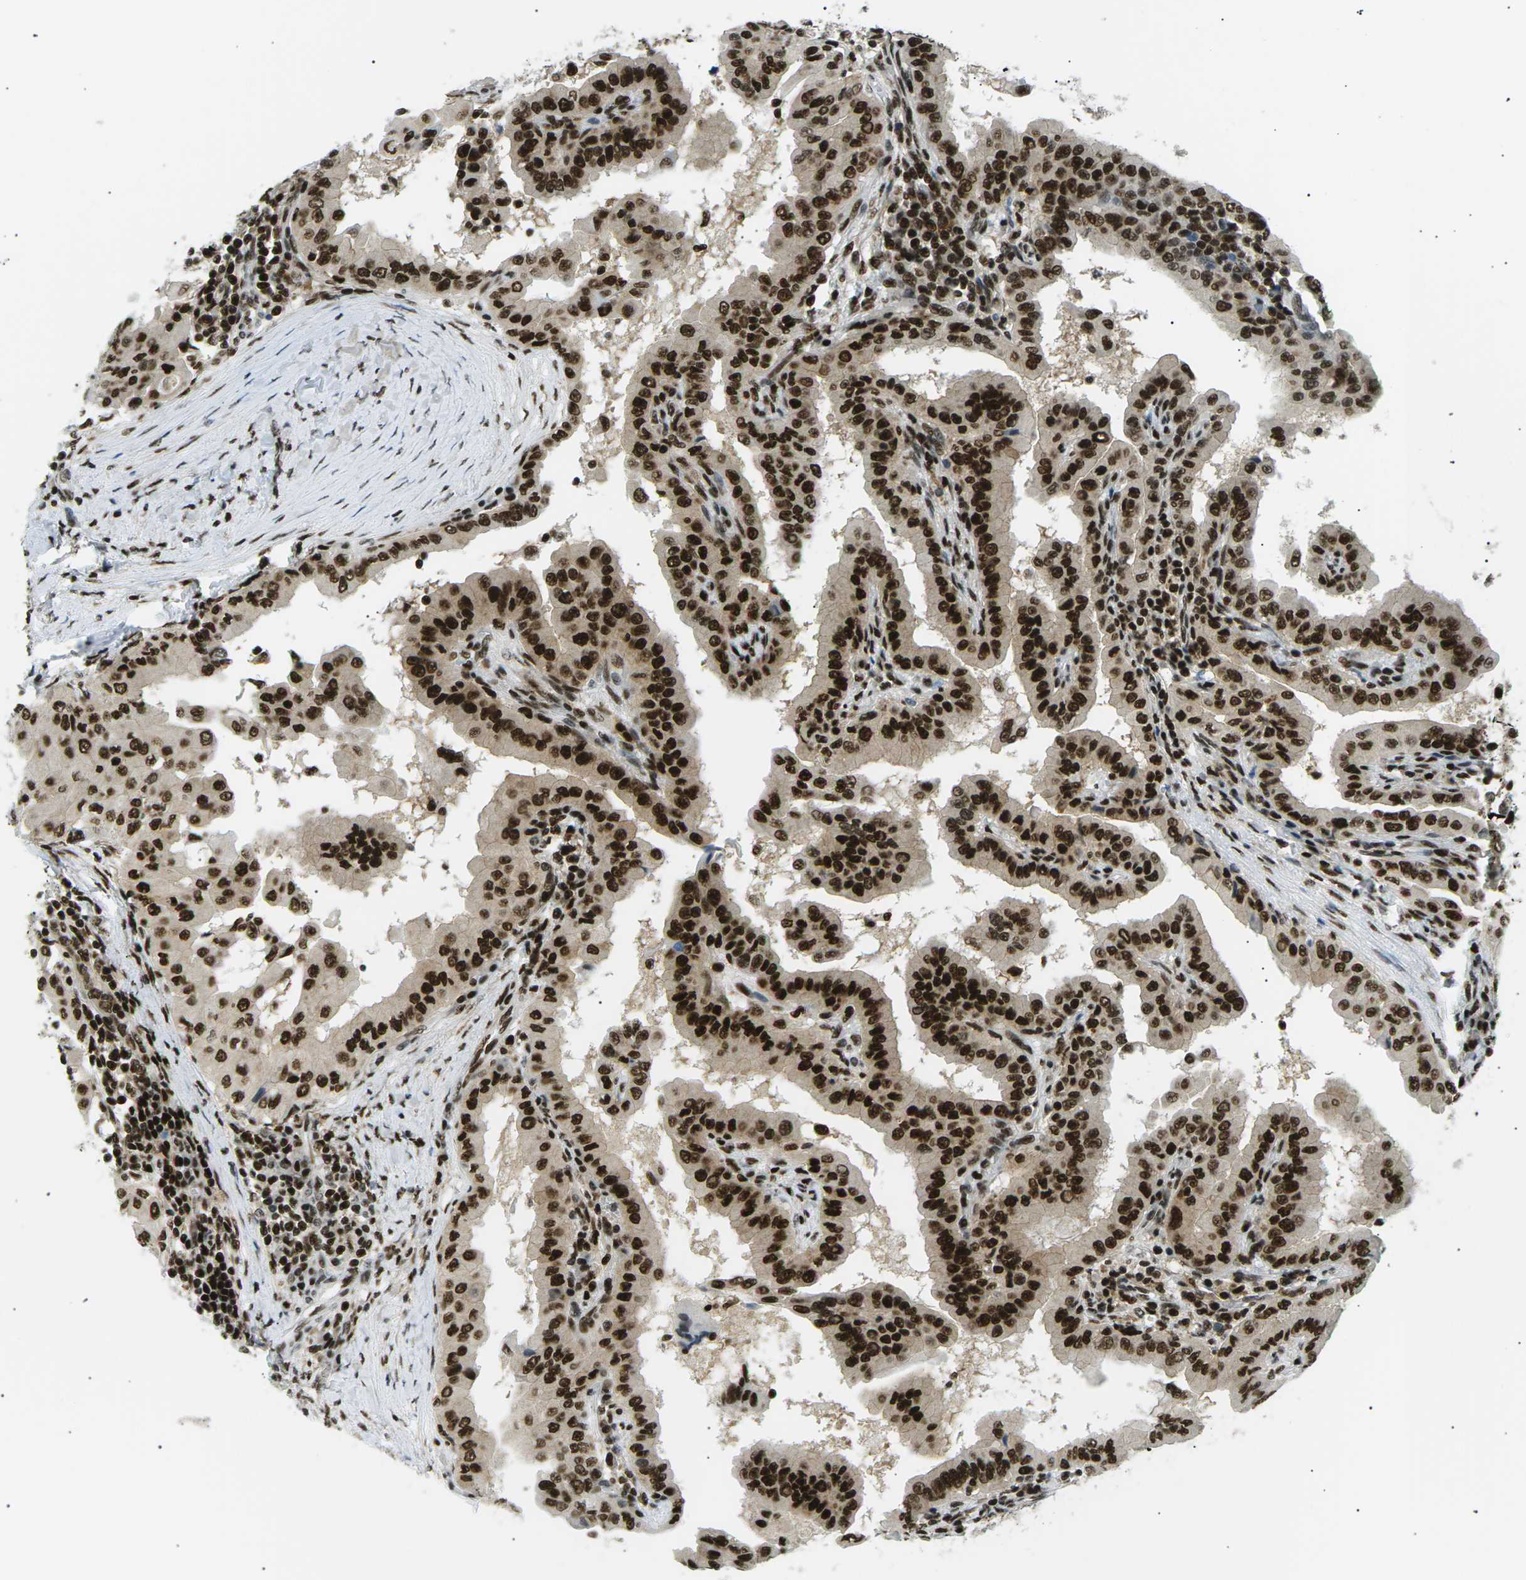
{"staining": {"intensity": "strong", "quantity": ">75%", "location": "nuclear"}, "tissue": "thyroid cancer", "cell_type": "Tumor cells", "image_type": "cancer", "snomed": [{"axis": "morphology", "description": "Papillary adenocarcinoma, NOS"}, {"axis": "topography", "description": "Thyroid gland"}], "caption": "Thyroid cancer was stained to show a protein in brown. There is high levels of strong nuclear positivity in about >75% of tumor cells. The staining was performed using DAB to visualize the protein expression in brown, while the nuclei were stained in blue with hematoxylin (Magnification: 20x).", "gene": "RPA2", "patient": {"sex": "male", "age": 33}}